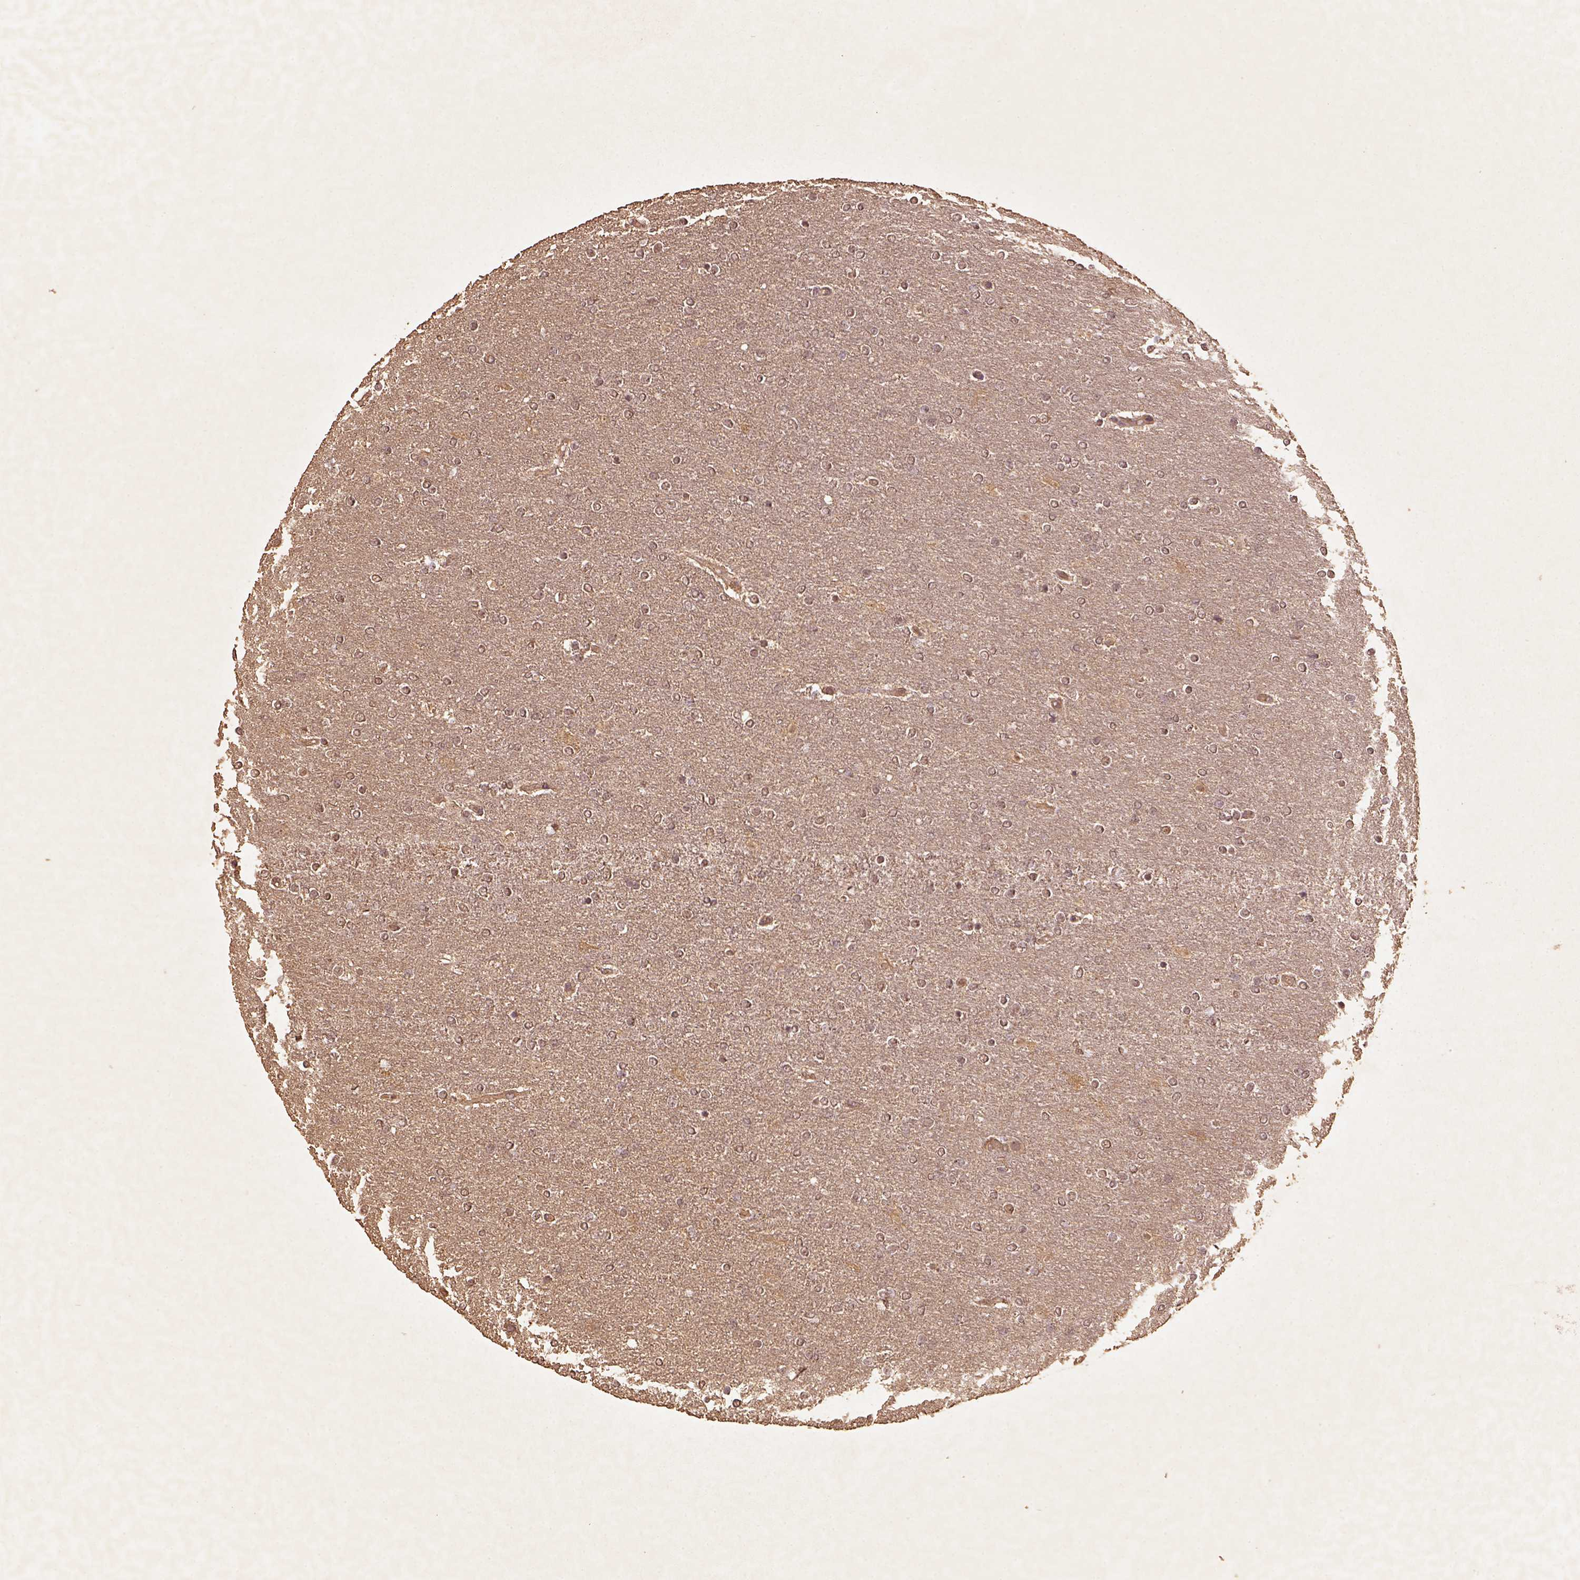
{"staining": {"intensity": "negative", "quantity": "none", "location": "none"}, "tissue": "glioma", "cell_type": "Tumor cells", "image_type": "cancer", "snomed": [{"axis": "morphology", "description": "Glioma, malignant, High grade"}, {"axis": "topography", "description": "Brain"}], "caption": "The histopathology image exhibits no significant expression in tumor cells of glioma.", "gene": "AP2B1", "patient": {"sex": "female", "age": 61}}